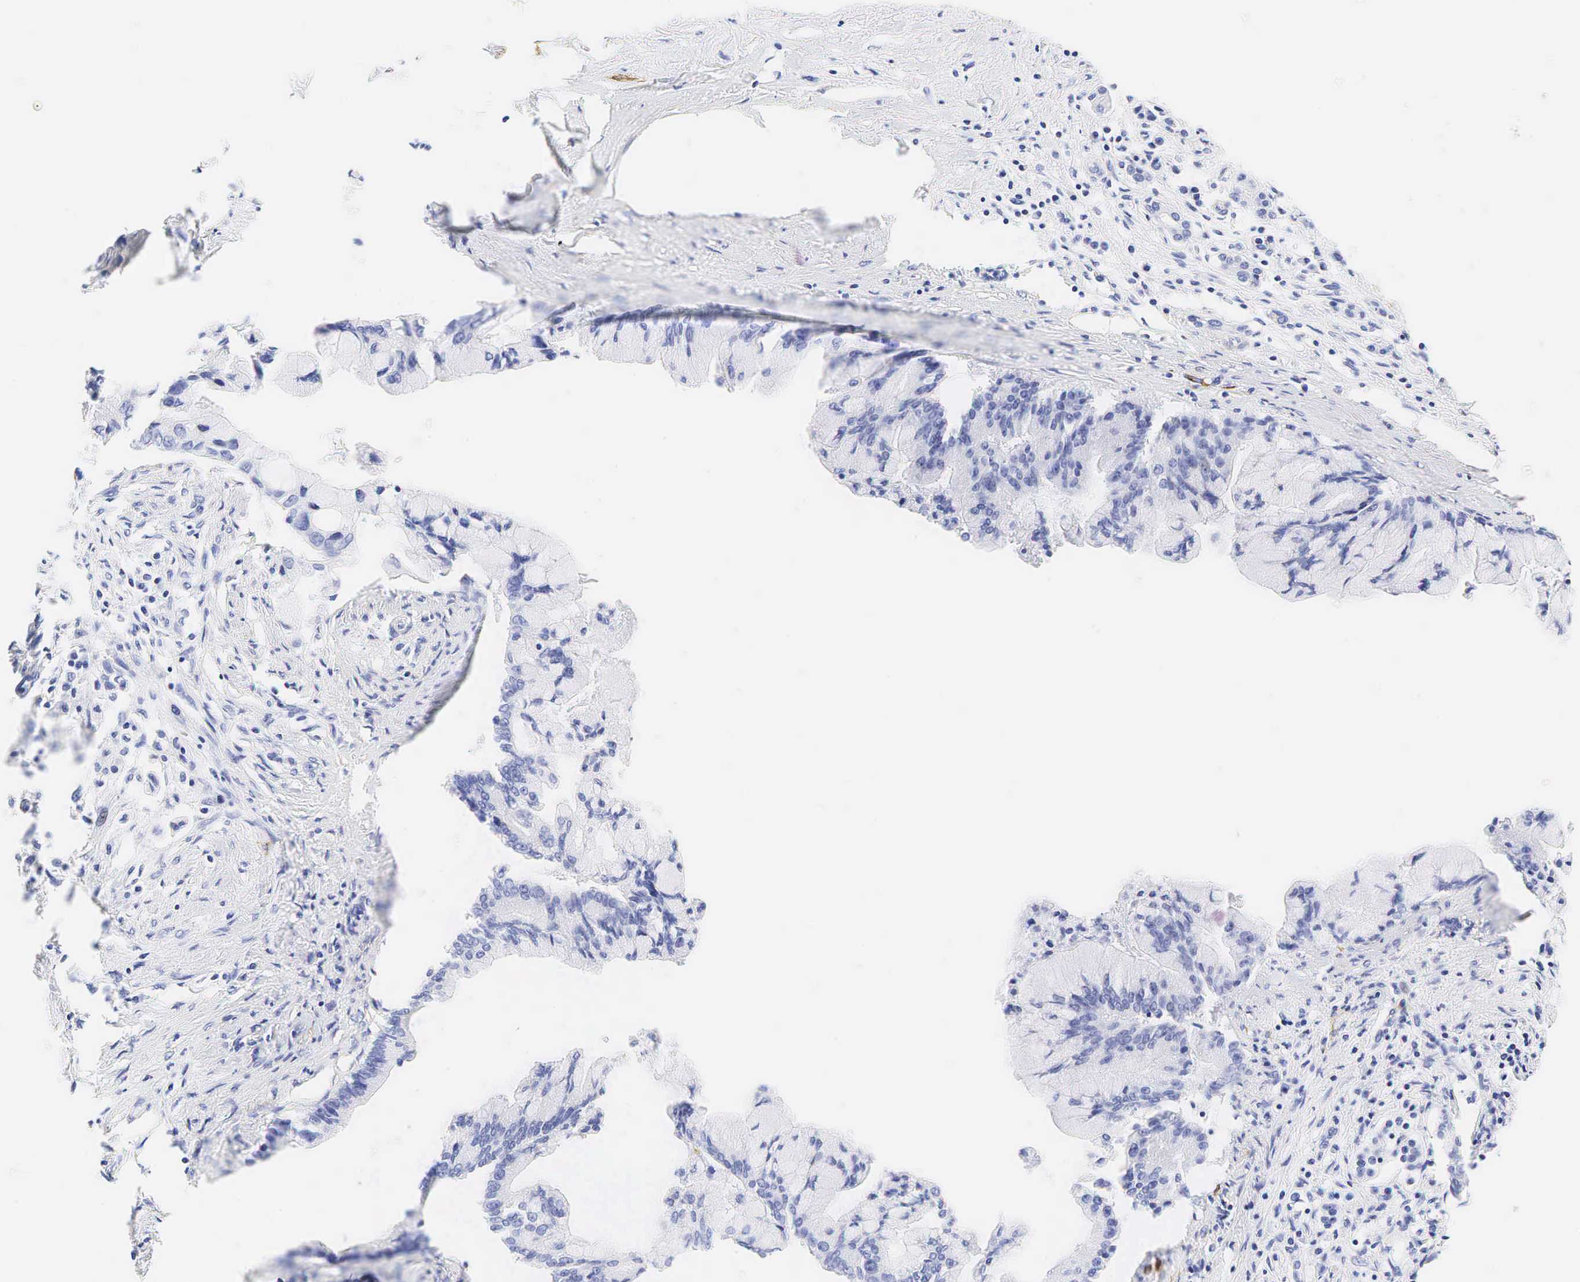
{"staining": {"intensity": "negative", "quantity": "none", "location": "none"}, "tissue": "pancreatic cancer", "cell_type": "Tumor cells", "image_type": "cancer", "snomed": [{"axis": "morphology", "description": "Adenocarcinoma, NOS"}, {"axis": "topography", "description": "Pancreas"}], "caption": "This is an immunohistochemistry micrograph of human pancreatic cancer. There is no positivity in tumor cells.", "gene": "CALD1", "patient": {"sex": "male", "age": 59}}